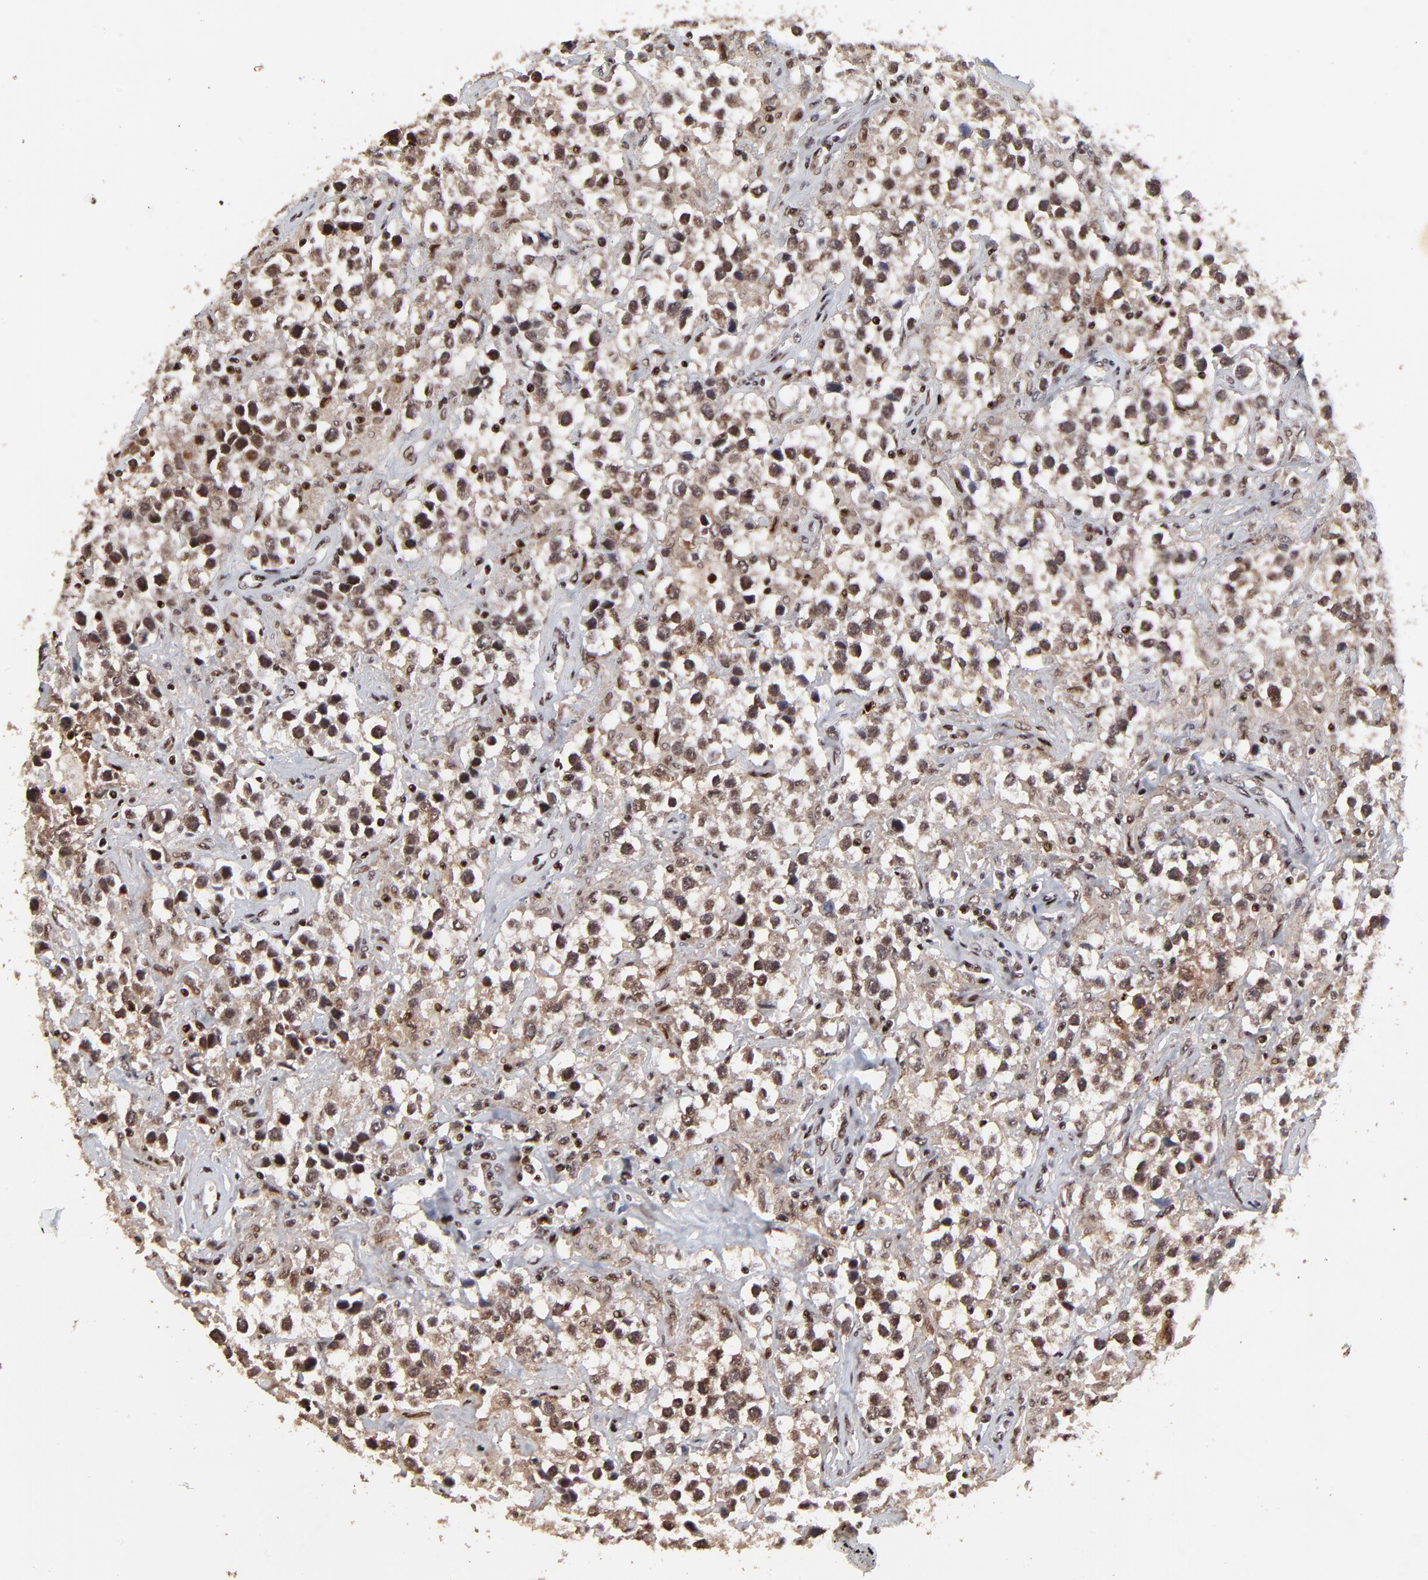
{"staining": {"intensity": "moderate", "quantity": ">75%", "location": "nuclear"}, "tissue": "testis cancer", "cell_type": "Tumor cells", "image_type": "cancer", "snomed": [{"axis": "morphology", "description": "Seminoma, NOS"}, {"axis": "topography", "description": "Testis"}], "caption": "Immunohistochemistry of human testis cancer reveals medium levels of moderate nuclear expression in approximately >75% of tumor cells. The staining was performed using DAB, with brown indicating positive protein expression. Nuclei are stained blue with hematoxylin.", "gene": "RBM22", "patient": {"sex": "male", "age": 43}}